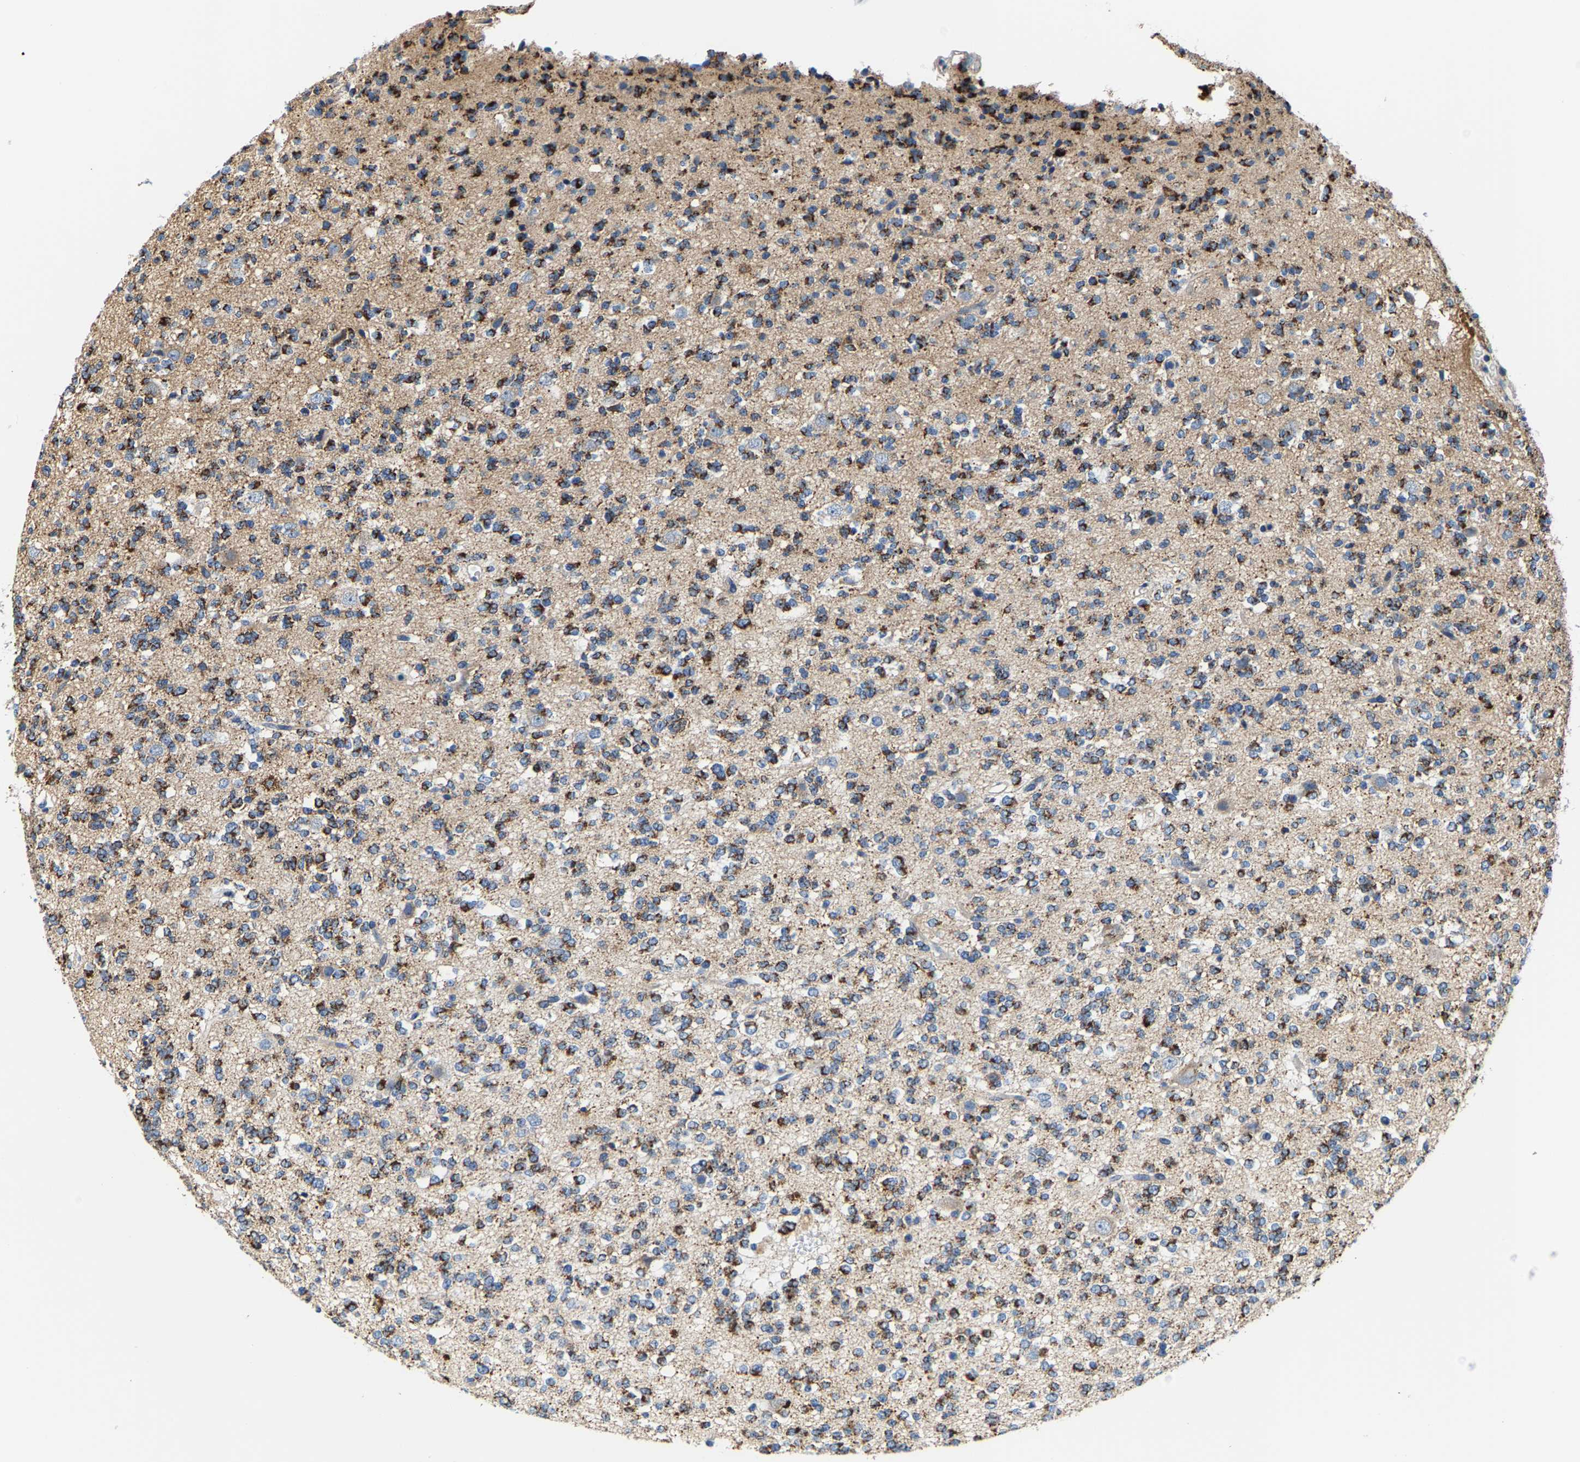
{"staining": {"intensity": "moderate", "quantity": ">75%", "location": "cytoplasmic/membranous"}, "tissue": "glioma", "cell_type": "Tumor cells", "image_type": "cancer", "snomed": [{"axis": "morphology", "description": "Glioma, malignant, Low grade"}, {"axis": "topography", "description": "Brain"}], "caption": "A high-resolution micrograph shows immunohistochemistry staining of malignant glioma (low-grade), which exhibits moderate cytoplasmic/membranous expression in about >75% of tumor cells.", "gene": "SHMT2", "patient": {"sex": "male", "age": 38}}